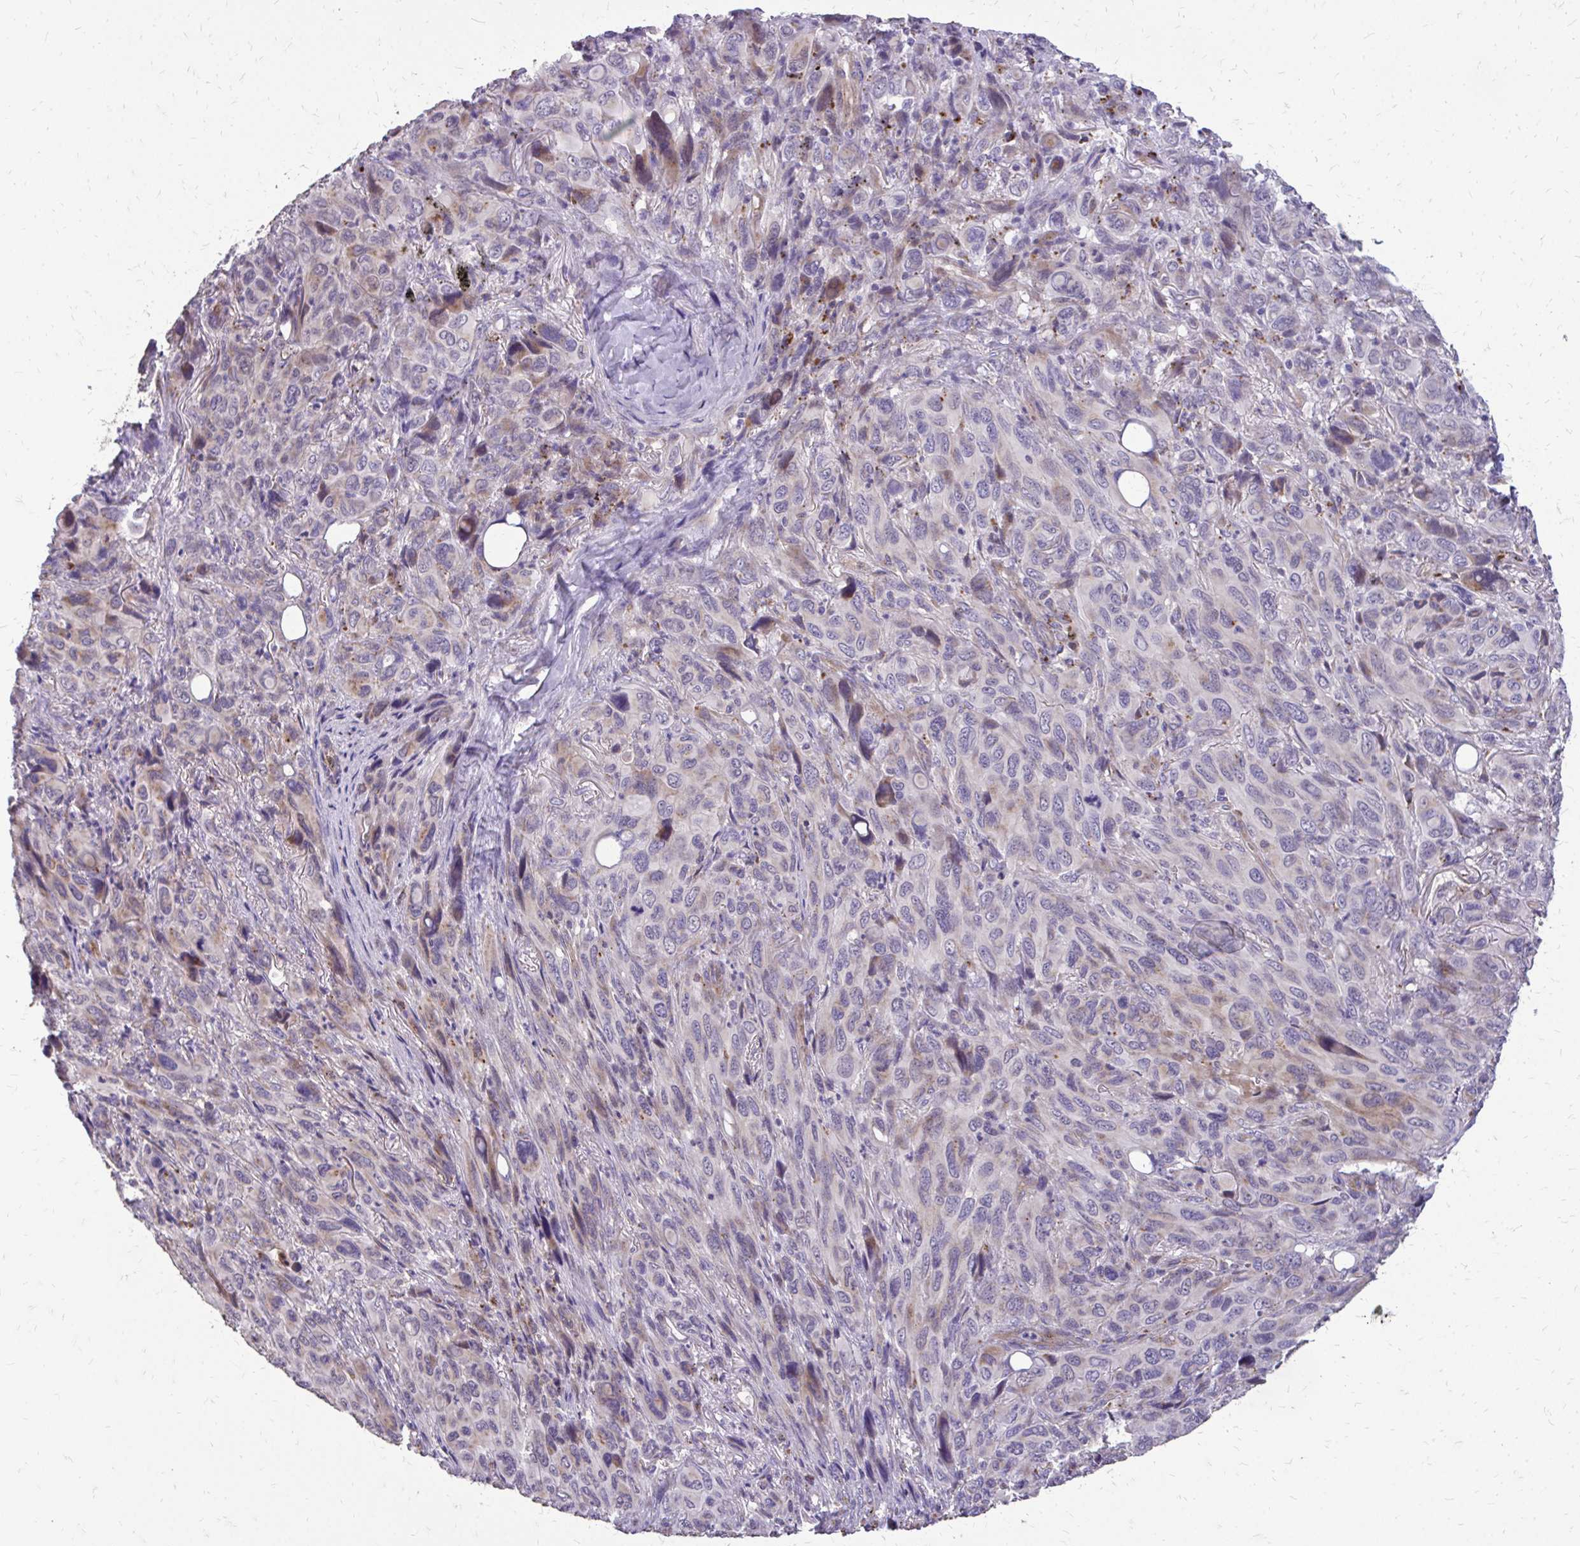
{"staining": {"intensity": "weak", "quantity": "<25%", "location": "cytoplasmic/membranous"}, "tissue": "melanoma", "cell_type": "Tumor cells", "image_type": "cancer", "snomed": [{"axis": "morphology", "description": "Malignant melanoma, Metastatic site"}, {"axis": "topography", "description": "Lung"}], "caption": "This is a histopathology image of IHC staining of melanoma, which shows no positivity in tumor cells.", "gene": "MYORG", "patient": {"sex": "male", "age": 48}}